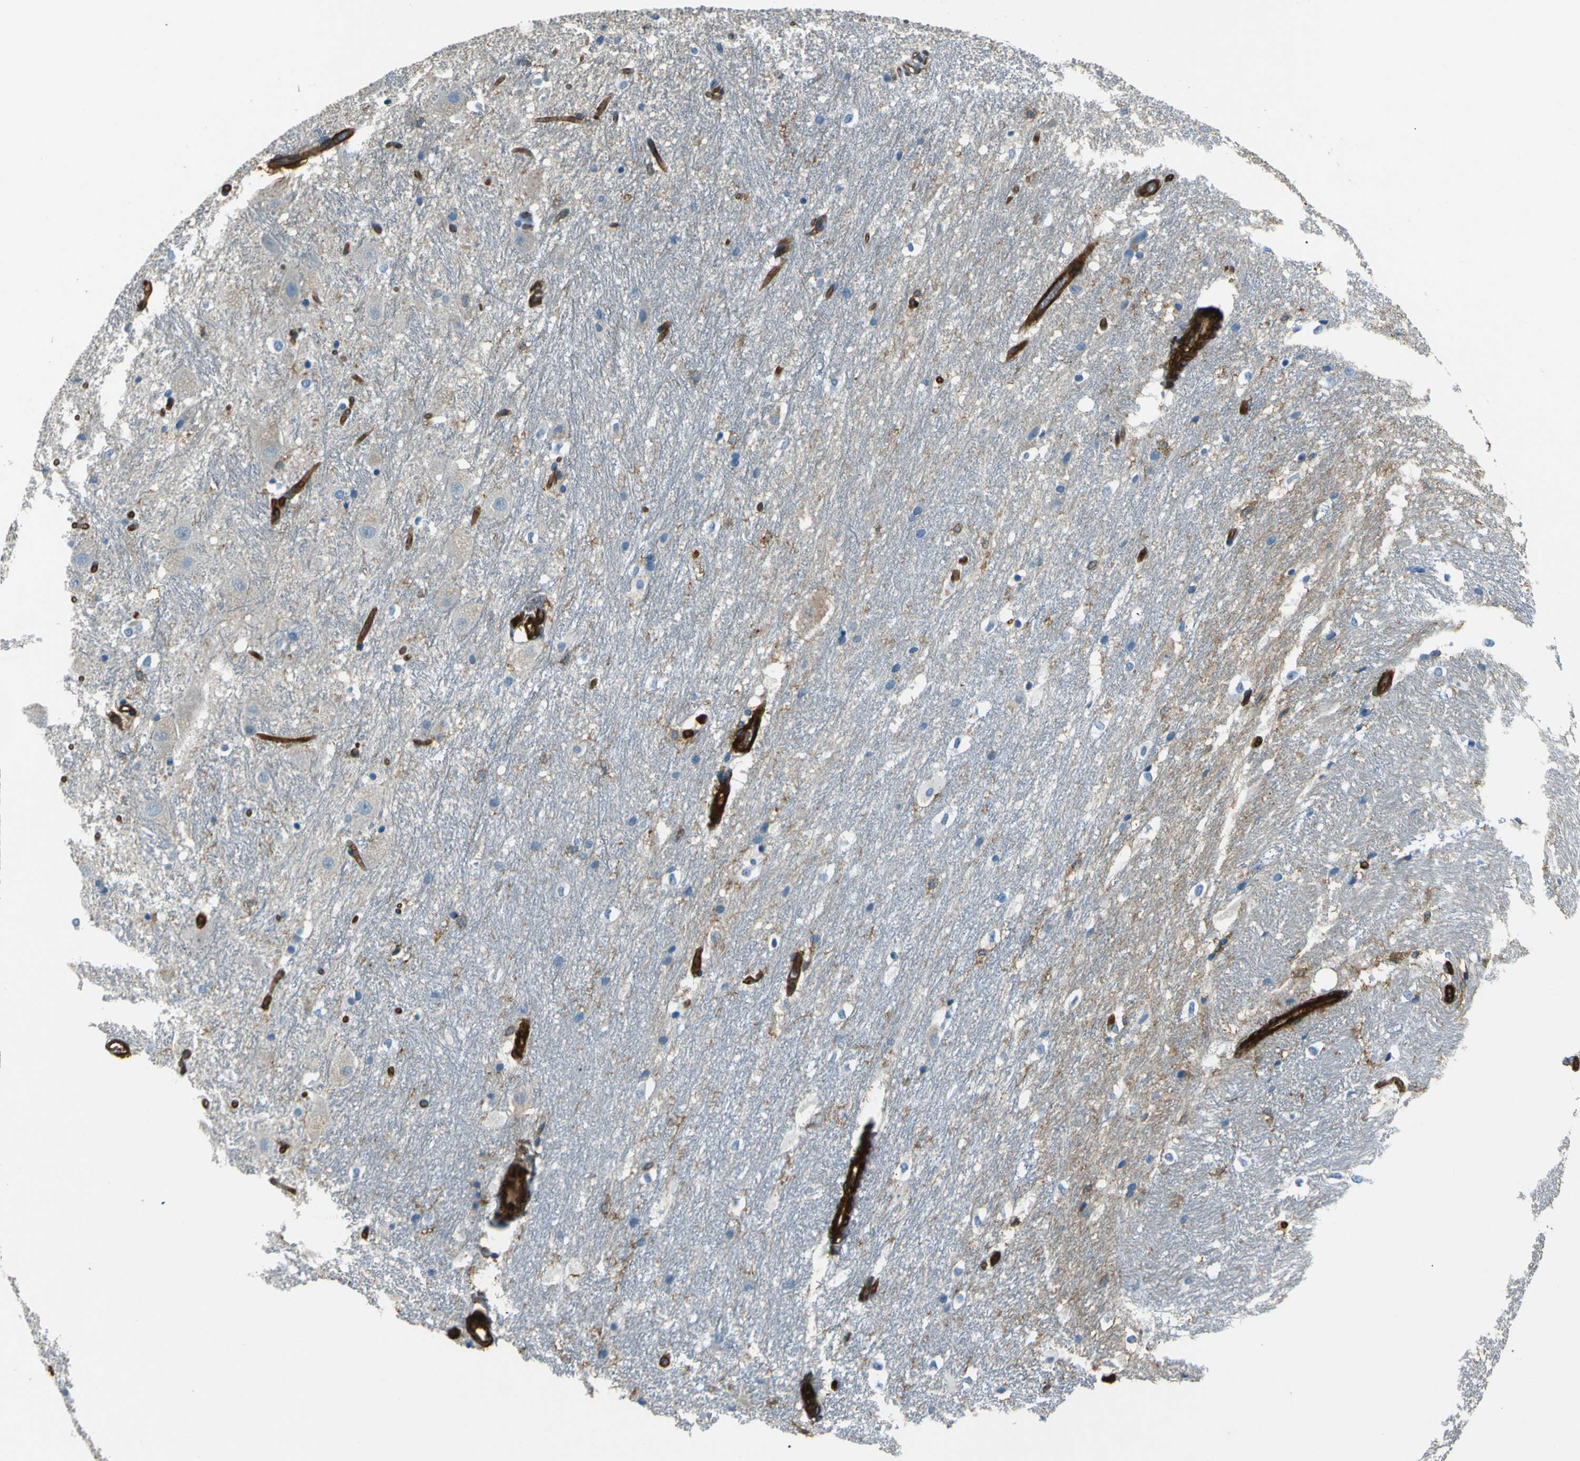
{"staining": {"intensity": "moderate", "quantity": "<25%", "location": "cytoplasmic/membranous"}, "tissue": "hippocampus", "cell_type": "Glial cells", "image_type": "normal", "snomed": [{"axis": "morphology", "description": "Normal tissue, NOS"}, {"axis": "topography", "description": "Hippocampus"}], "caption": "Immunohistochemistry (IHC) of normal hippocampus demonstrates low levels of moderate cytoplasmic/membranous staining in approximately <25% of glial cells. (Stains: DAB (3,3'-diaminobenzidine) in brown, nuclei in blue, Microscopy: brightfield microscopy at high magnification).", "gene": "ENTPD1", "patient": {"sex": "female", "age": 19}}